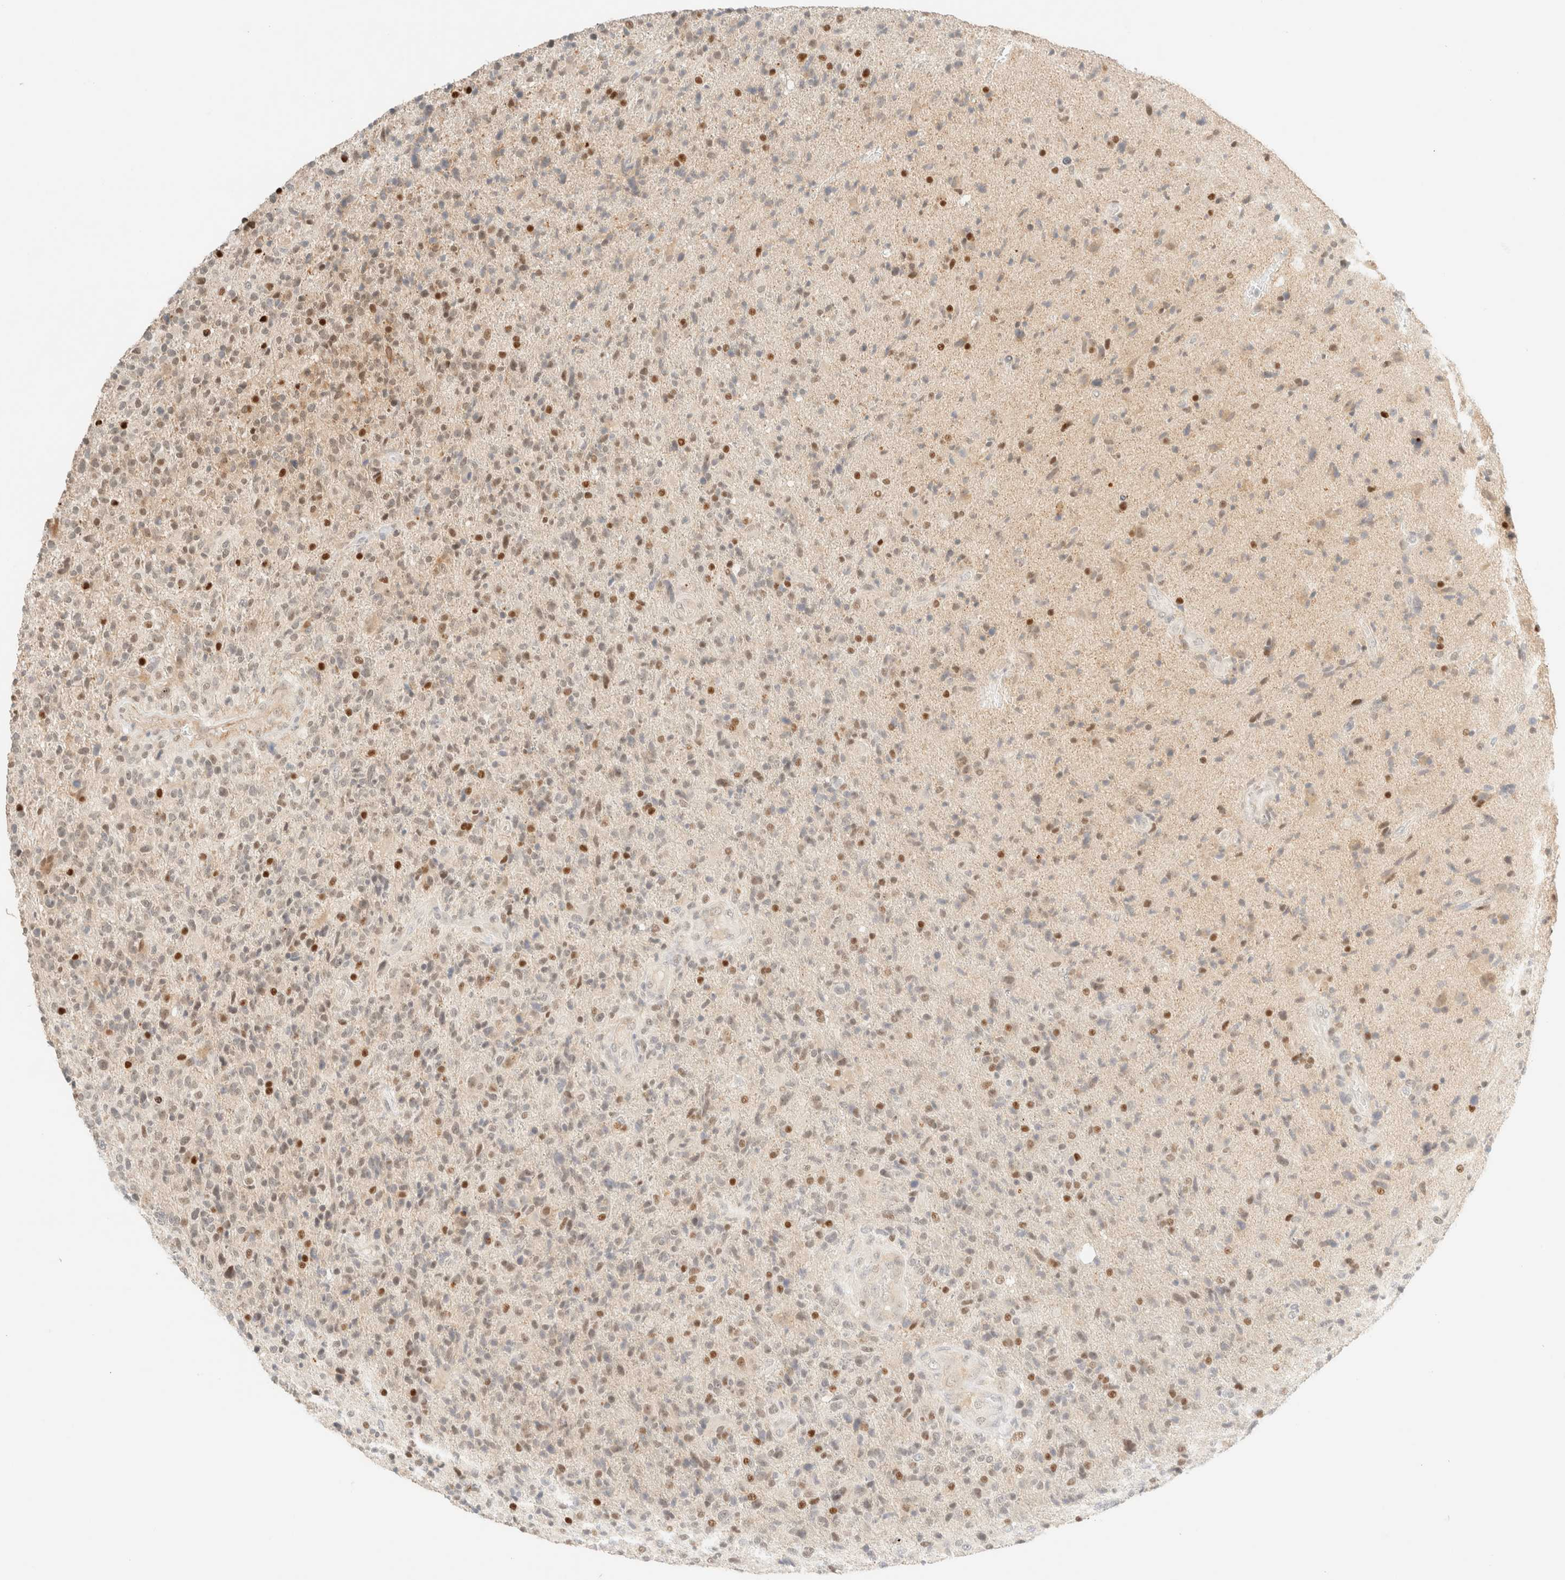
{"staining": {"intensity": "weak", "quantity": "25%-75%", "location": "cytoplasmic/membranous,nuclear"}, "tissue": "glioma", "cell_type": "Tumor cells", "image_type": "cancer", "snomed": [{"axis": "morphology", "description": "Glioma, malignant, High grade"}, {"axis": "topography", "description": "Brain"}], "caption": "An image of human malignant glioma (high-grade) stained for a protein displays weak cytoplasmic/membranous and nuclear brown staining in tumor cells.", "gene": "TSR1", "patient": {"sex": "male", "age": 72}}